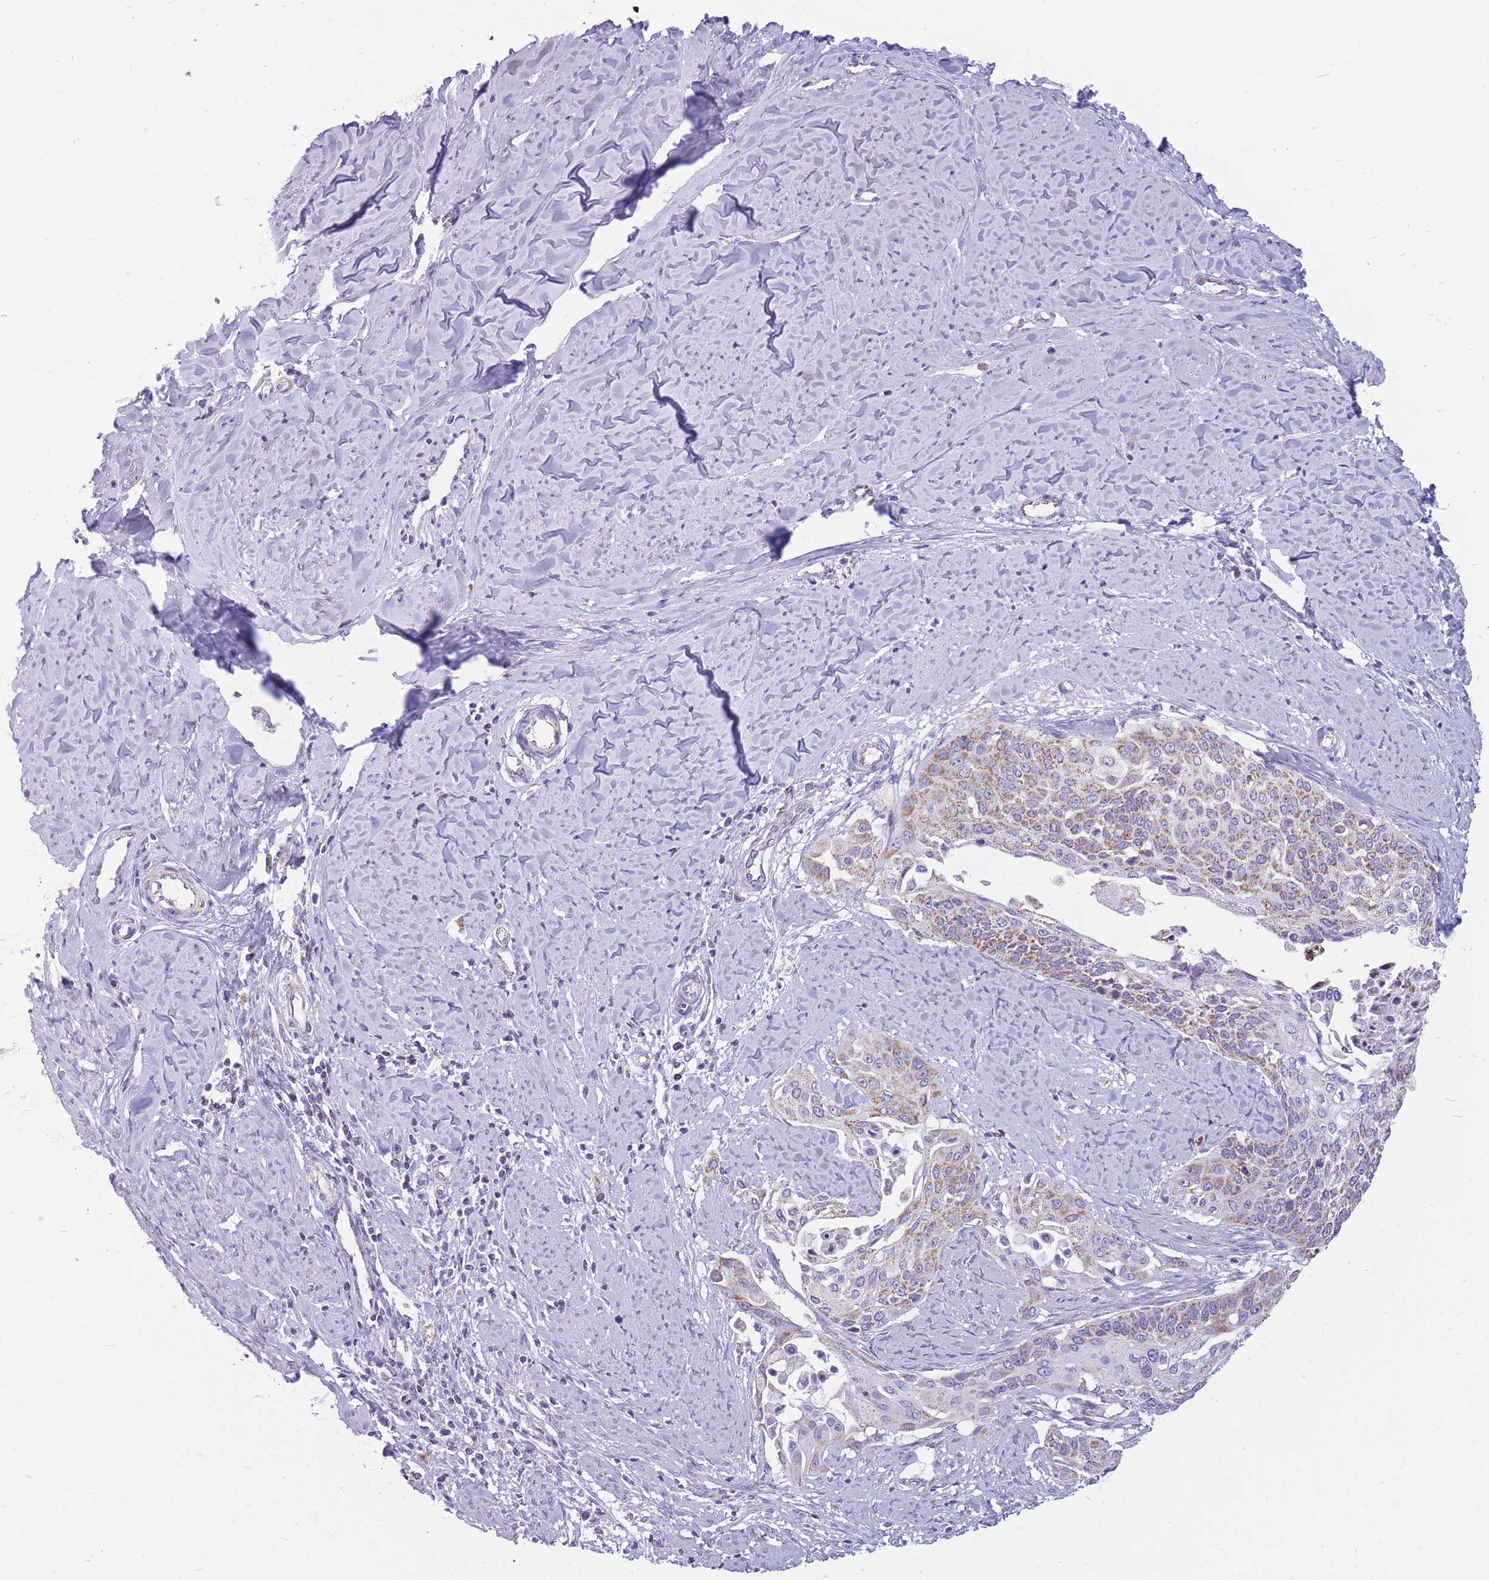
{"staining": {"intensity": "moderate", "quantity": "<25%", "location": "cytoplasmic/membranous"}, "tissue": "cervical cancer", "cell_type": "Tumor cells", "image_type": "cancer", "snomed": [{"axis": "morphology", "description": "Squamous cell carcinoma, NOS"}, {"axis": "topography", "description": "Cervix"}], "caption": "An immunohistochemistry (IHC) image of tumor tissue is shown. Protein staining in brown highlights moderate cytoplasmic/membranous positivity in cervical cancer (squamous cell carcinoma) within tumor cells.", "gene": "PCSK1", "patient": {"sex": "female", "age": 44}}